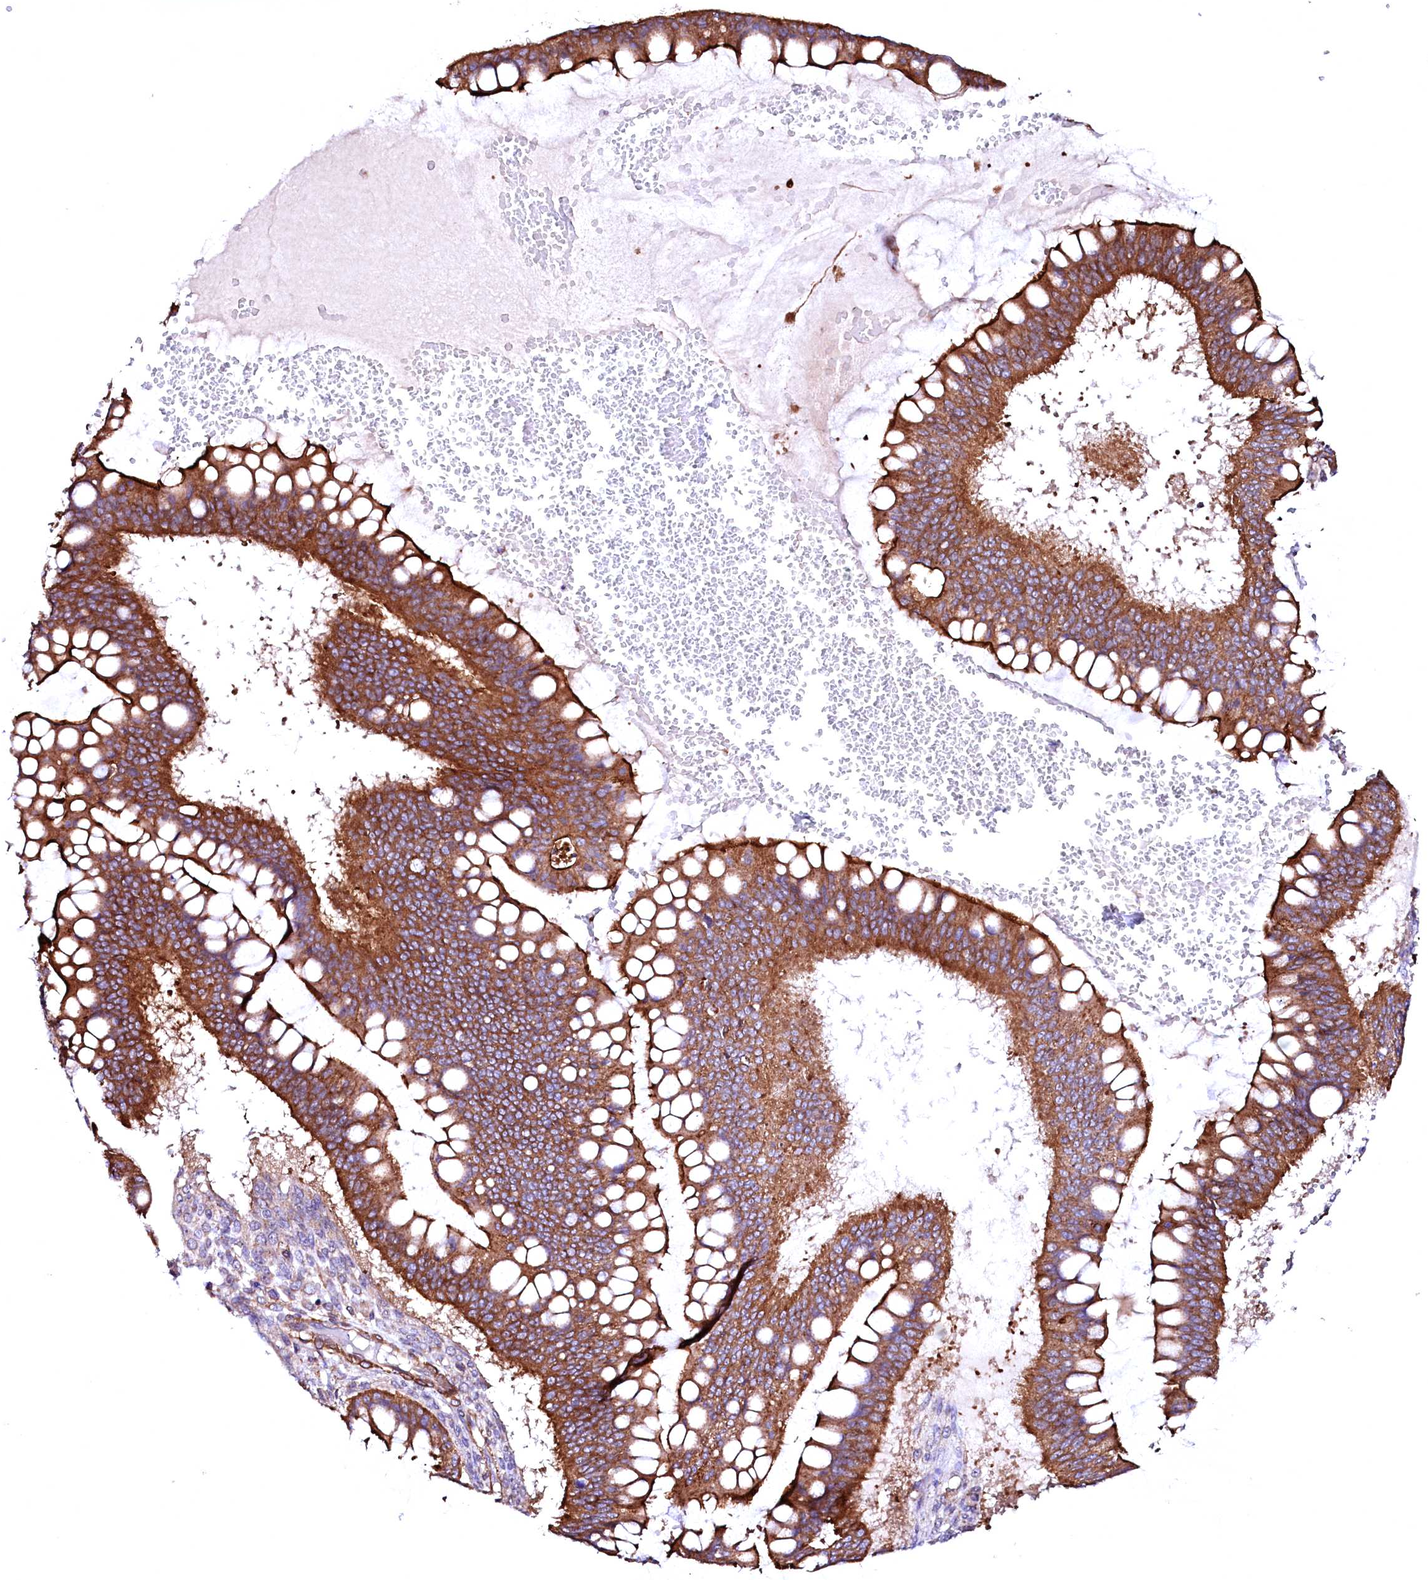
{"staining": {"intensity": "strong", "quantity": ">75%", "location": "cytoplasmic/membranous"}, "tissue": "ovarian cancer", "cell_type": "Tumor cells", "image_type": "cancer", "snomed": [{"axis": "morphology", "description": "Cystadenocarcinoma, mucinous, NOS"}, {"axis": "topography", "description": "Ovary"}], "caption": "Ovarian cancer stained with immunohistochemistry (IHC) exhibits strong cytoplasmic/membranous staining in about >75% of tumor cells. (DAB IHC, brown staining for protein, blue staining for nuclei).", "gene": "GPR176", "patient": {"sex": "female", "age": 73}}